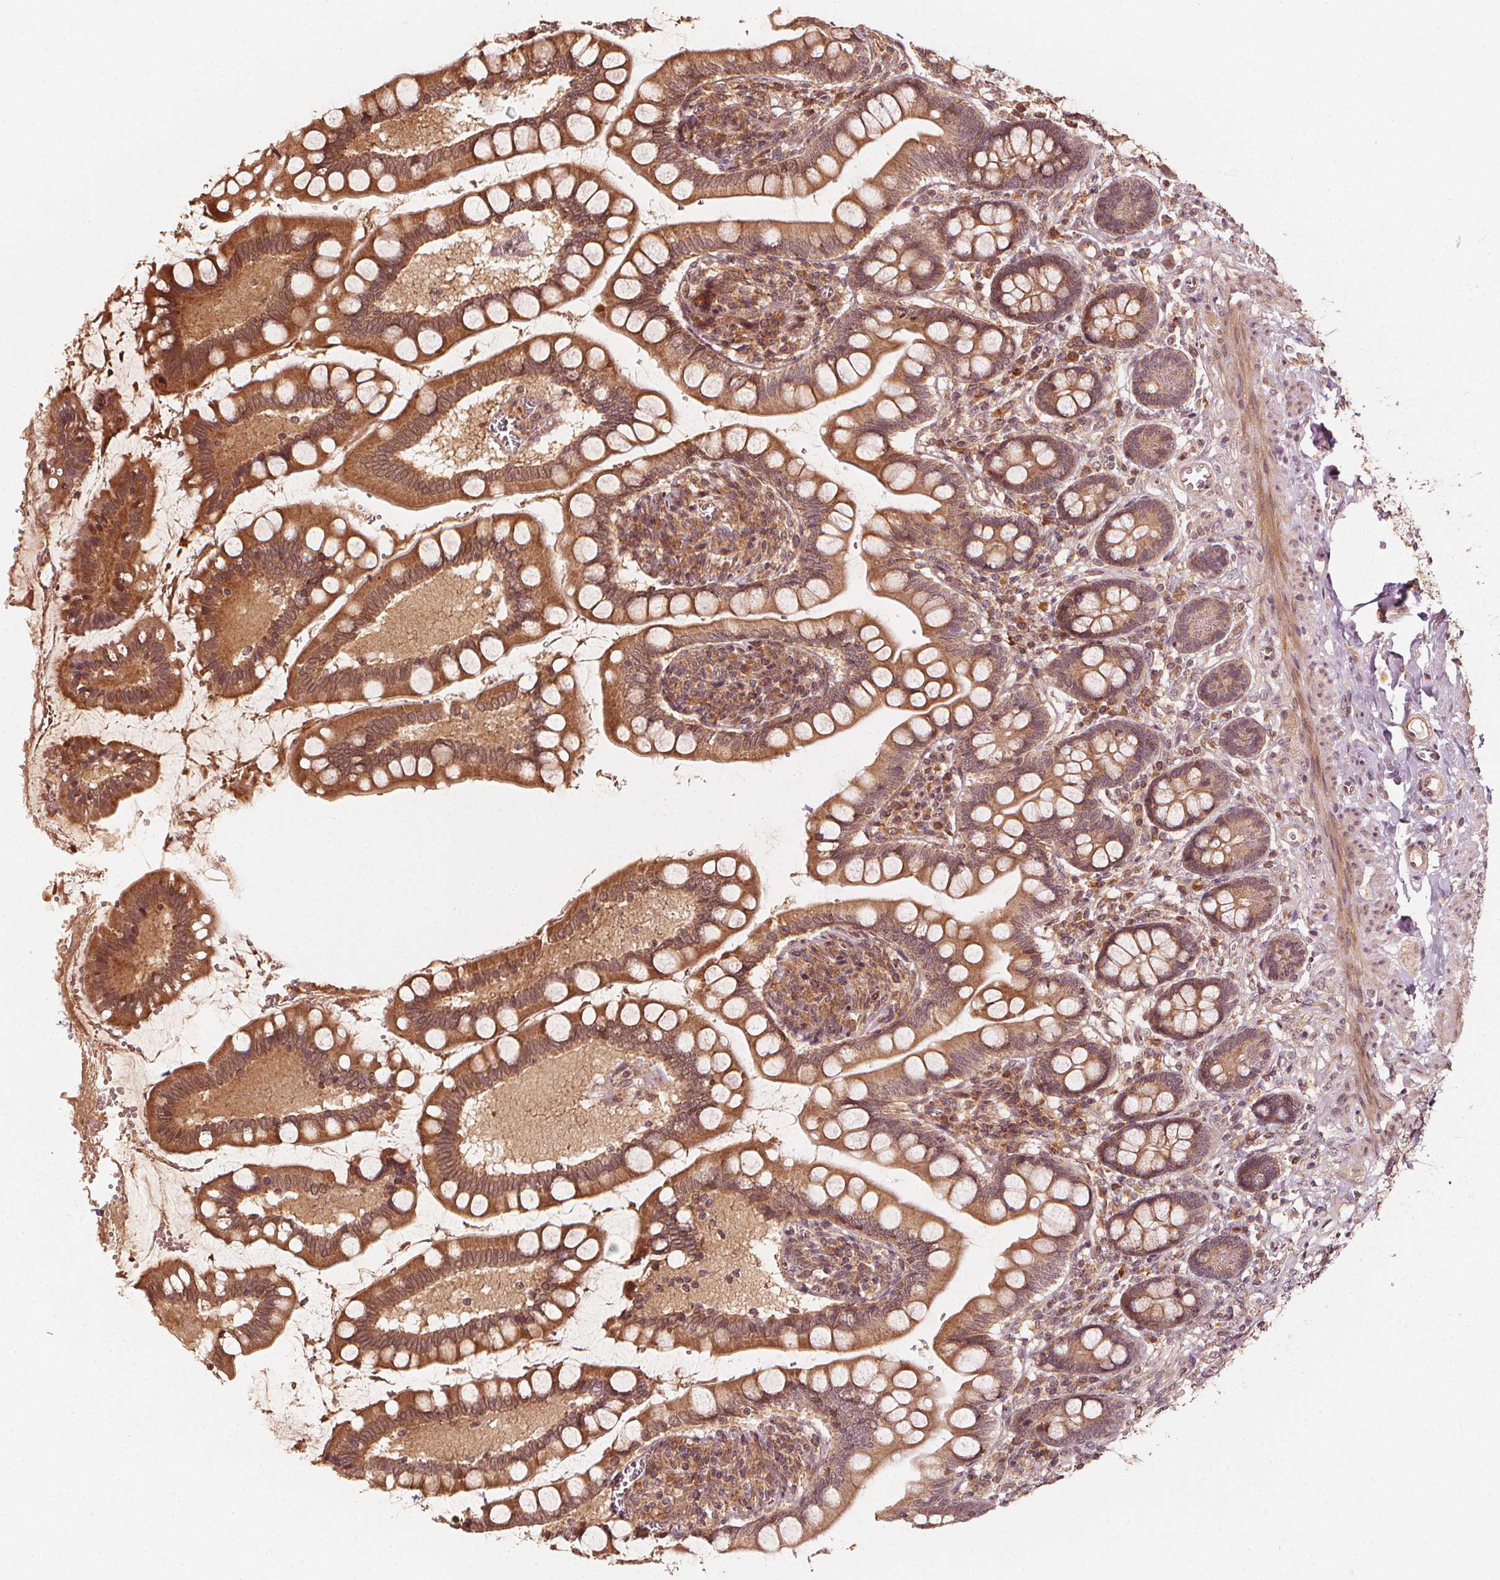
{"staining": {"intensity": "moderate", "quantity": ">75%", "location": "cytoplasmic/membranous,nuclear"}, "tissue": "small intestine", "cell_type": "Glandular cells", "image_type": "normal", "snomed": [{"axis": "morphology", "description": "Normal tissue, NOS"}, {"axis": "topography", "description": "Small intestine"}], "caption": "Human small intestine stained with a brown dye demonstrates moderate cytoplasmic/membranous,nuclear positive expression in about >75% of glandular cells.", "gene": "NPC1", "patient": {"sex": "female", "age": 56}}